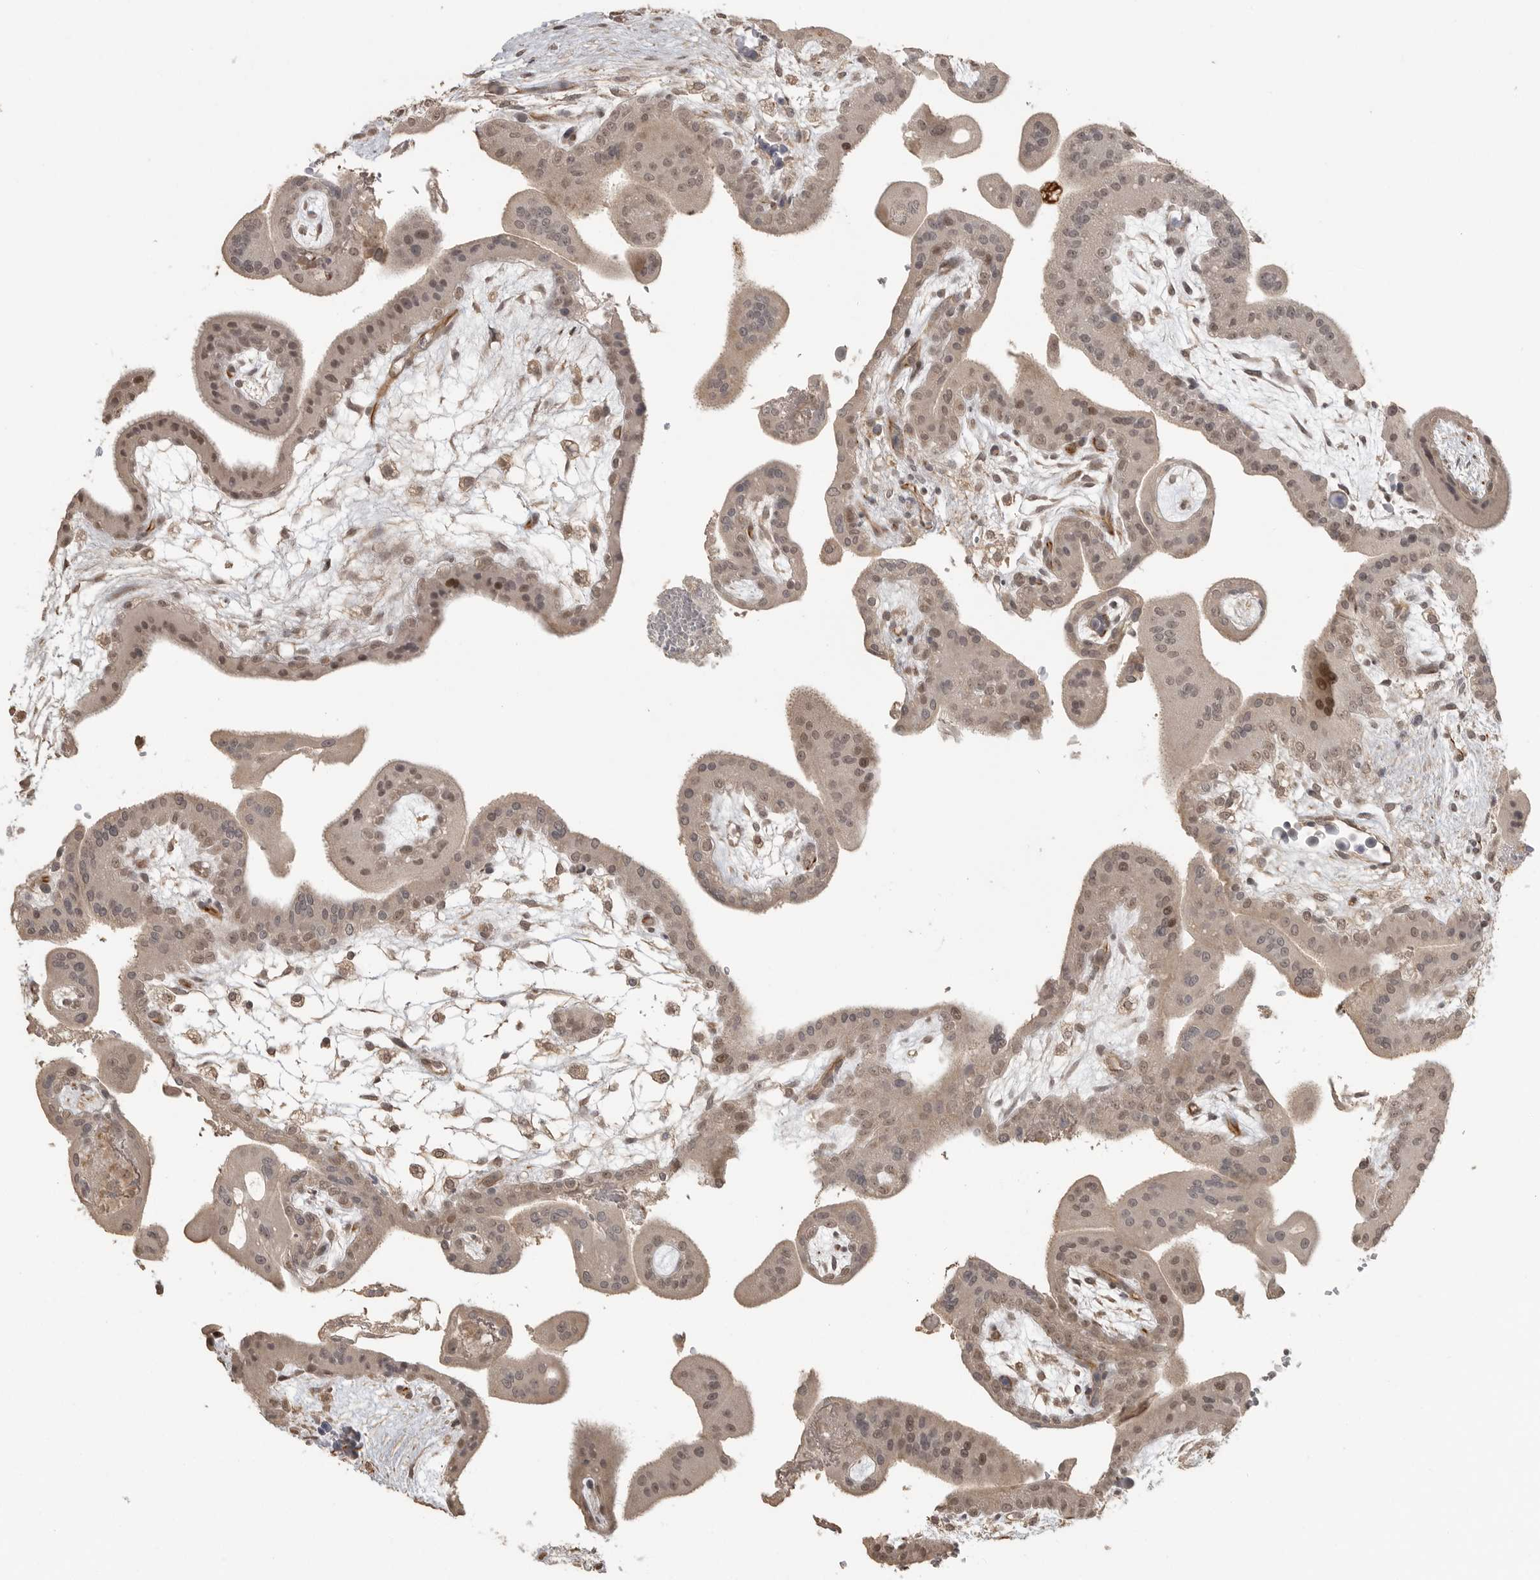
{"staining": {"intensity": "moderate", "quantity": ">75%", "location": "cytoplasmic/membranous,nuclear"}, "tissue": "placenta", "cell_type": "Decidual cells", "image_type": "normal", "snomed": [{"axis": "morphology", "description": "Normal tissue, NOS"}, {"axis": "topography", "description": "Placenta"}], "caption": "Immunohistochemical staining of unremarkable human placenta reveals medium levels of moderate cytoplasmic/membranous,nuclear staining in about >75% of decidual cells.", "gene": "SMG8", "patient": {"sex": "female", "age": 35}}